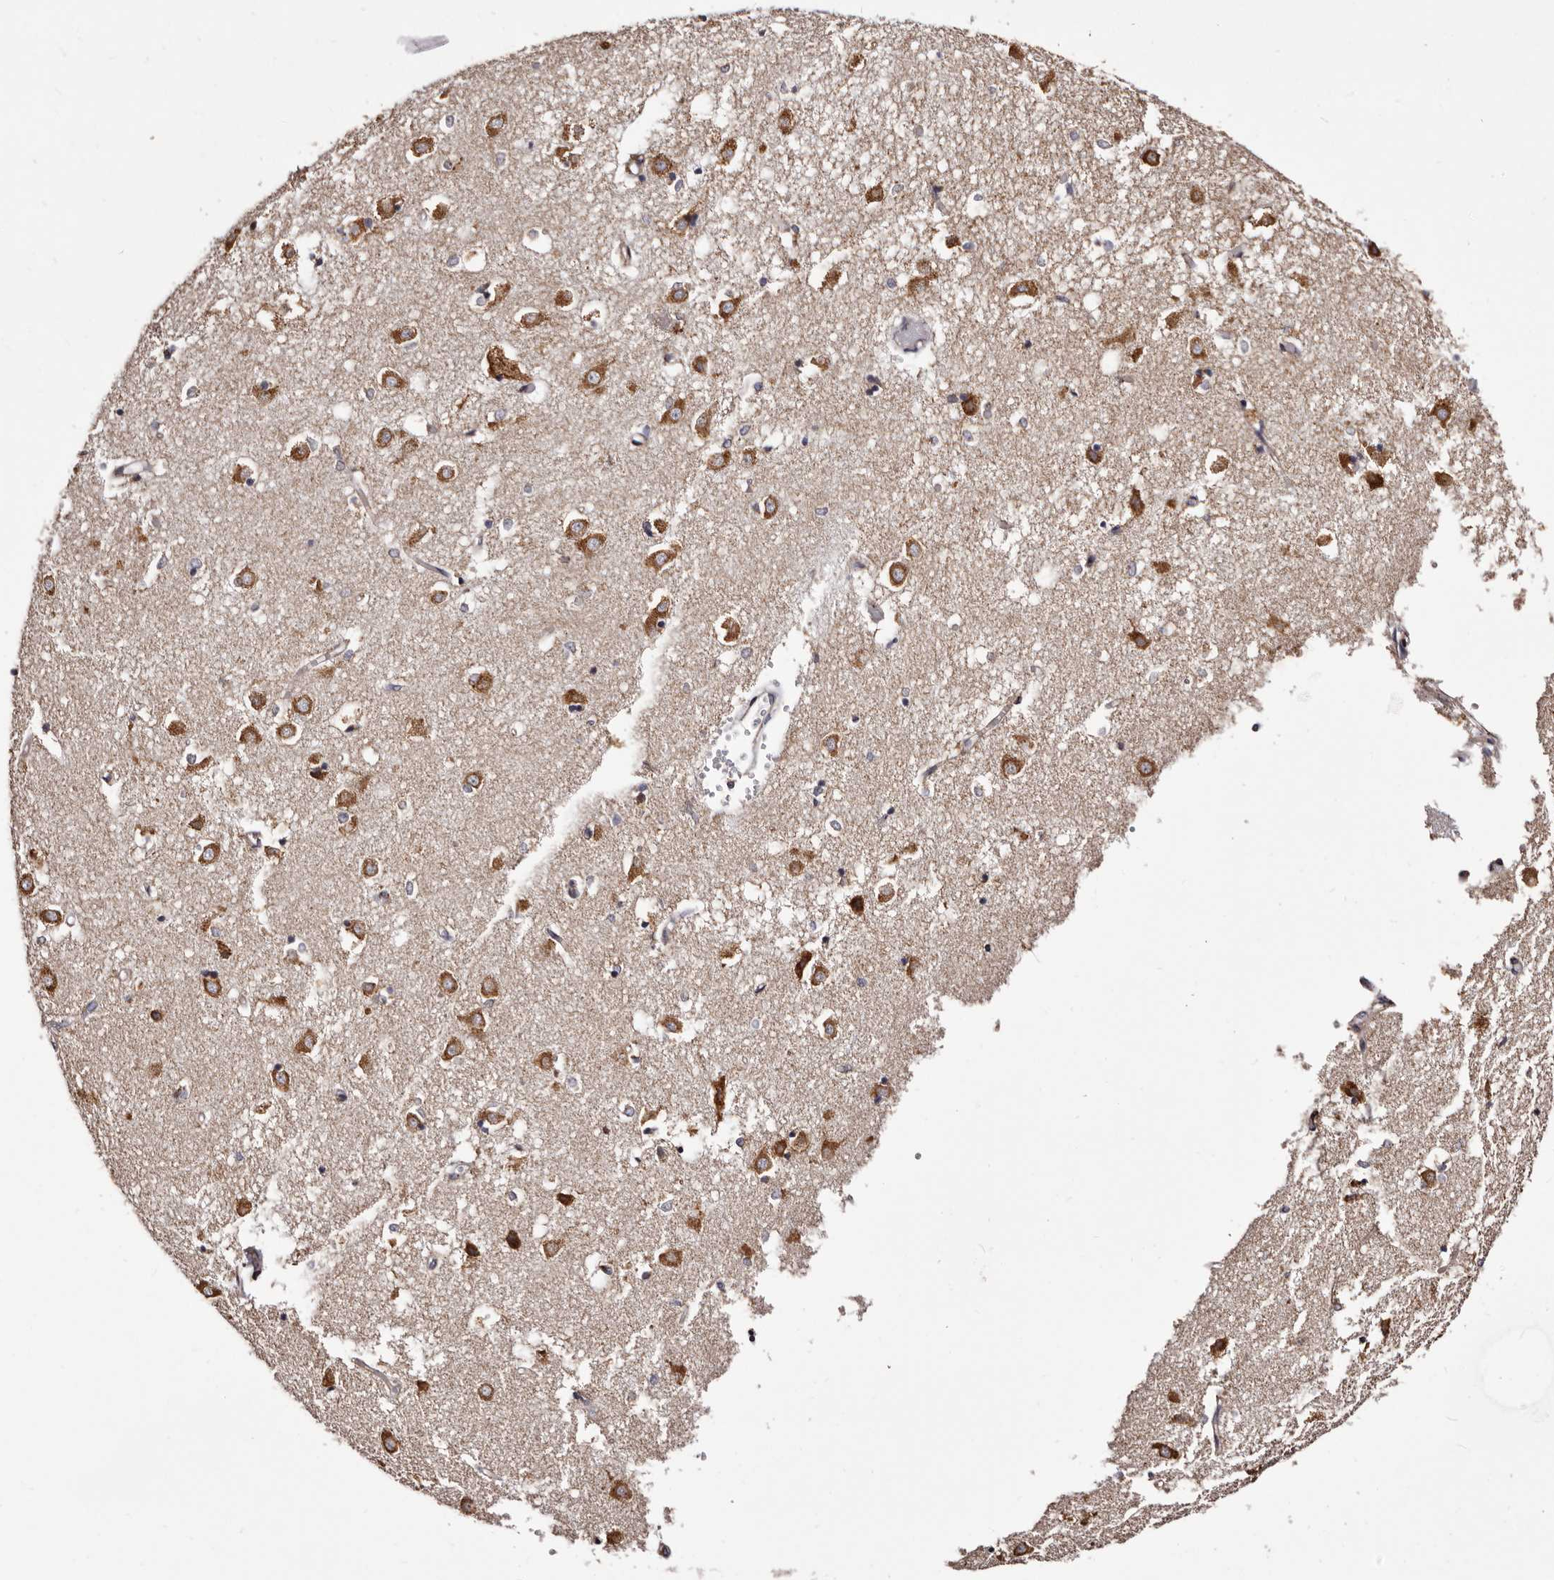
{"staining": {"intensity": "moderate", "quantity": "<25%", "location": "cytoplasmic/membranous"}, "tissue": "caudate", "cell_type": "Glial cells", "image_type": "normal", "snomed": [{"axis": "morphology", "description": "Normal tissue, NOS"}, {"axis": "topography", "description": "Lateral ventricle wall"}], "caption": "Approximately <25% of glial cells in benign human caudate show moderate cytoplasmic/membranous protein expression as visualized by brown immunohistochemical staining.", "gene": "ACBD6", "patient": {"sex": "male", "age": 45}}